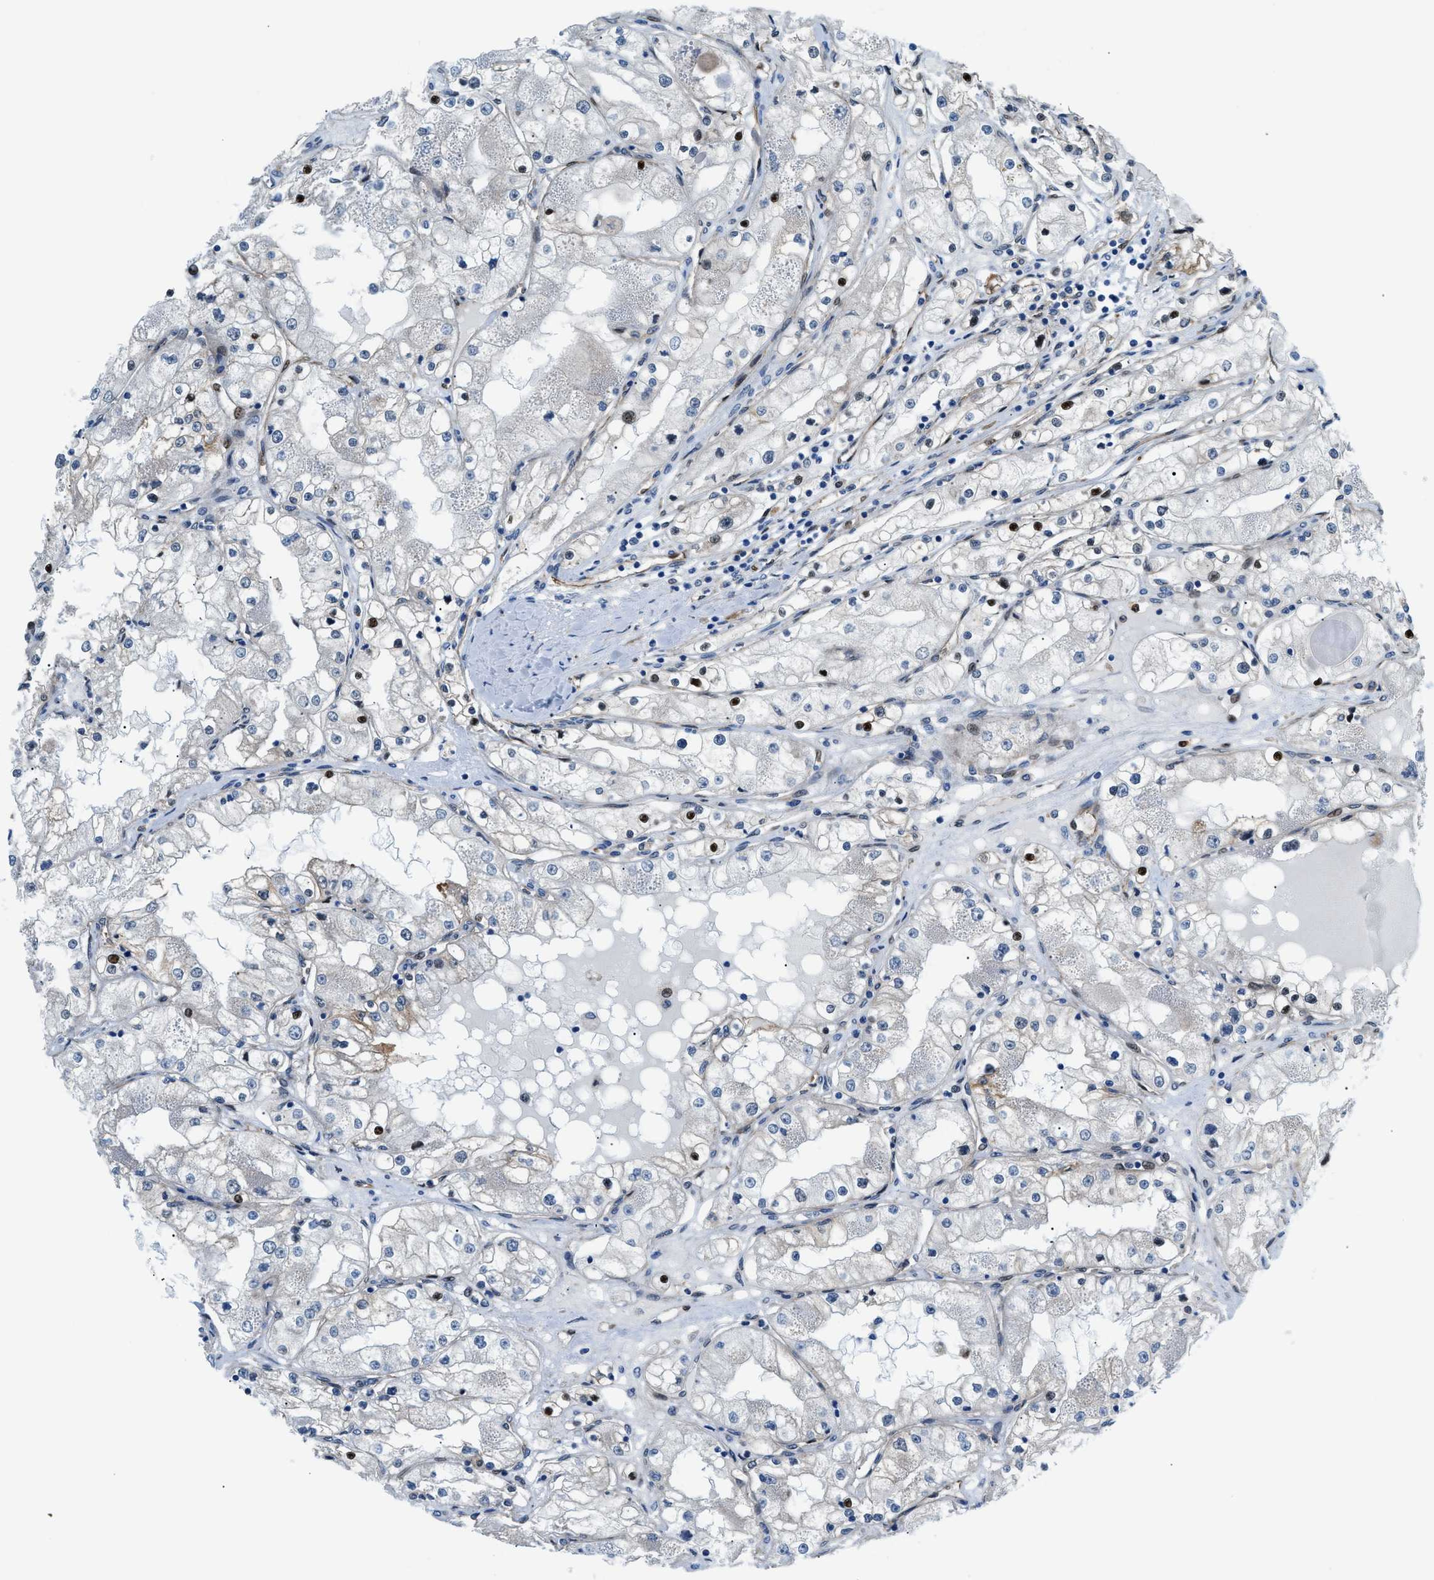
{"staining": {"intensity": "negative", "quantity": "none", "location": "none"}, "tissue": "renal cancer", "cell_type": "Tumor cells", "image_type": "cancer", "snomed": [{"axis": "morphology", "description": "Adenocarcinoma, NOS"}, {"axis": "topography", "description": "Kidney"}], "caption": "This is an immunohistochemistry (IHC) micrograph of adenocarcinoma (renal). There is no expression in tumor cells.", "gene": "YWHAE", "patient": {"sex": "male", "age": 68}}